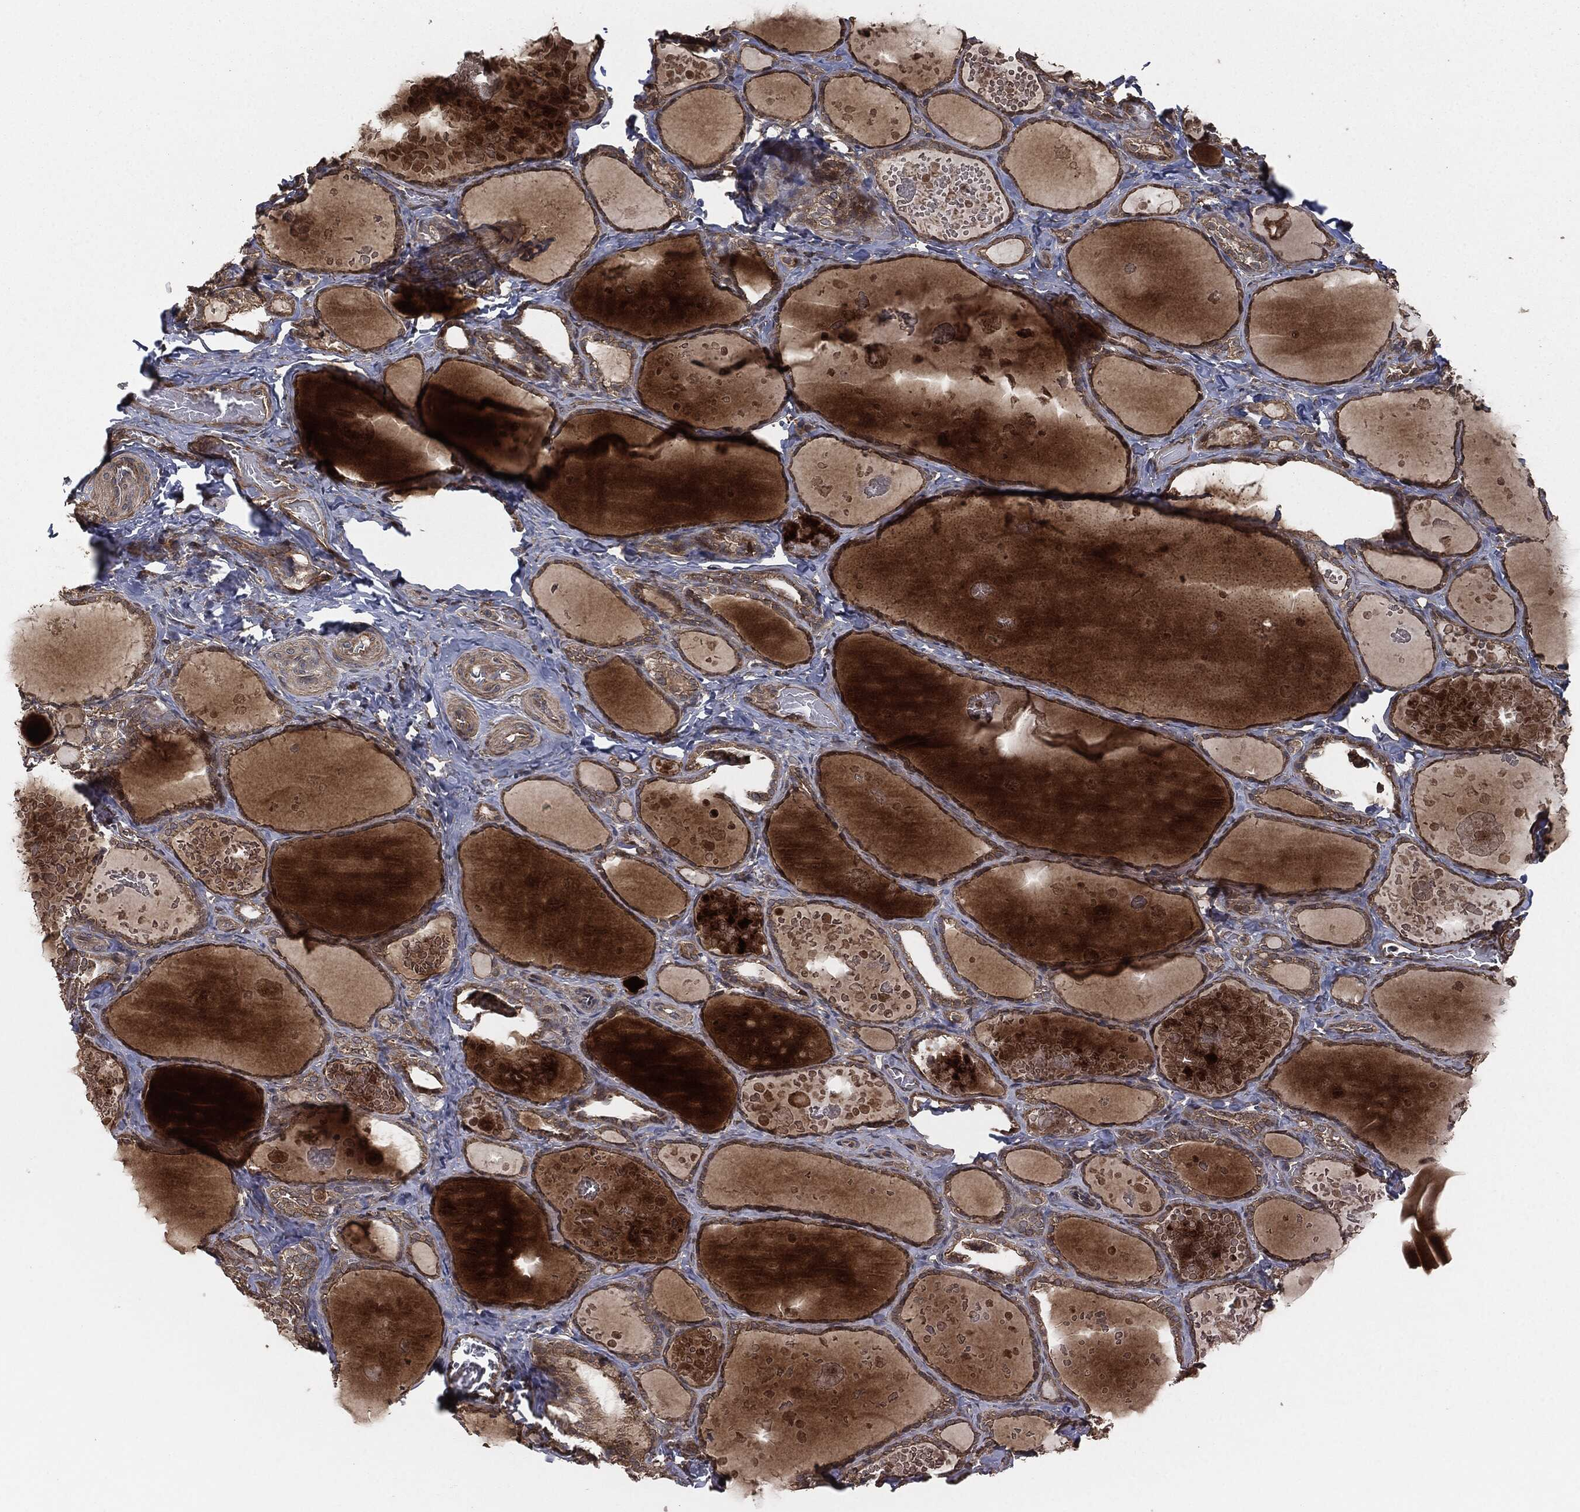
{"staining": {"intensity": "moderate", "quantity": ">75%", "location": "cytoplasmic/membranous"}, "tissue": "thyroid gland", "cell_type": "Glandular cells", "image_type": "normal", "snomed": [{"axis": "morphology", "description": "Normal tissue, NOS"}, {"axis": "topography", "description": "Thyroid gland"}], "caption": "Protein analysis of normal thyroid gland reveals moderate cytoplasmic/membranous expression in approximately >75% of glandular cells.", "gene": "ERBIN", "patient": {"sex": "female", "age": 56}}